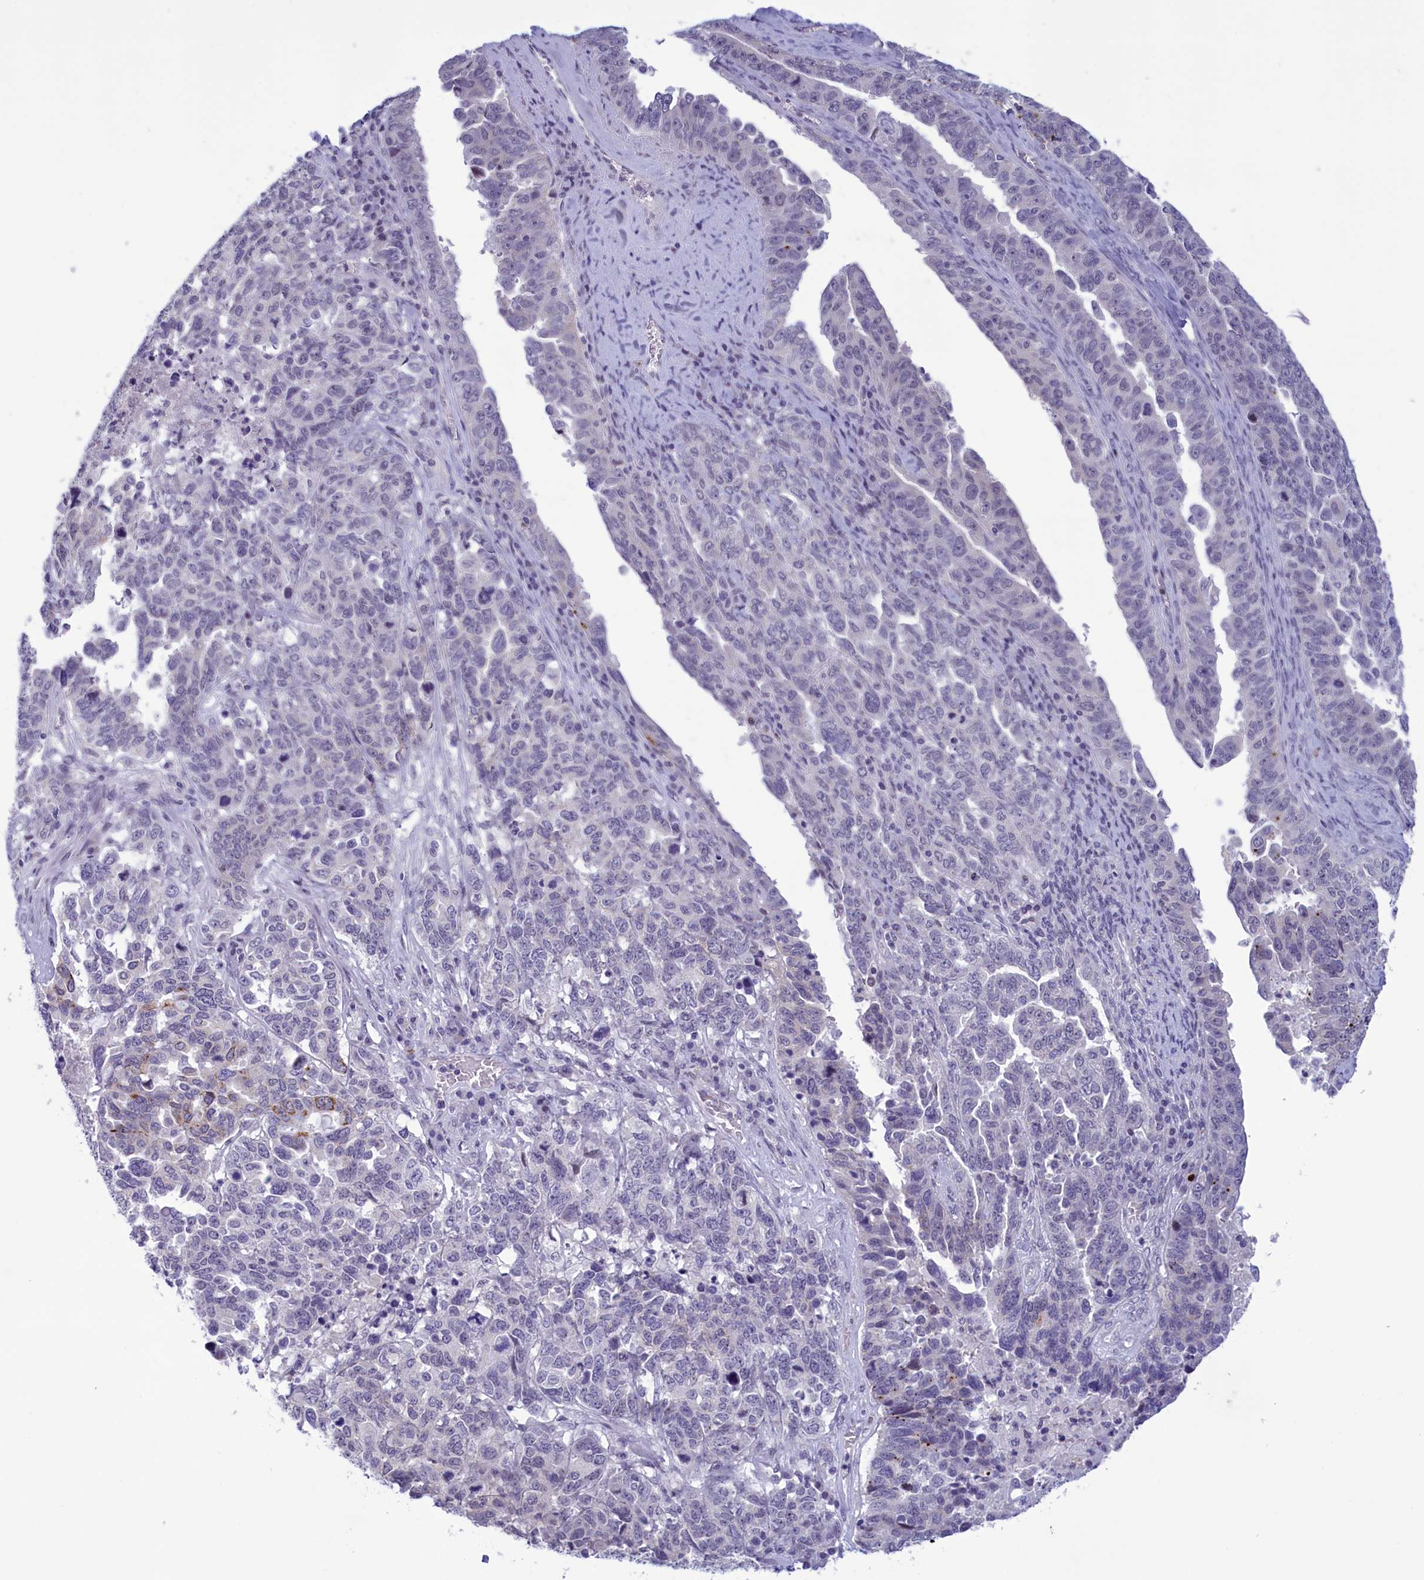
{"staining": {"intensity": "negative", "quantity": "none", "location": "none"}, "tissue": "ovarian cancer", "cell_type": "Tumor cells", "image_type": "cancer", "snomed": [{"axis": "morphology", "description": "Carcinoma, endometroid"}, {"axis": "topography", "description": "Ovary"}], "caption": "Tumor cells show no significant staining in endometroid carcinoma (ovarian). The staining is performed using DAB (3,3'-diaminobenzidine) brown chromogen with nuclei counter-stained in using hematoxylin.", "gene": "ELOA2", "patient": {"sex": "female", "age": 62}}